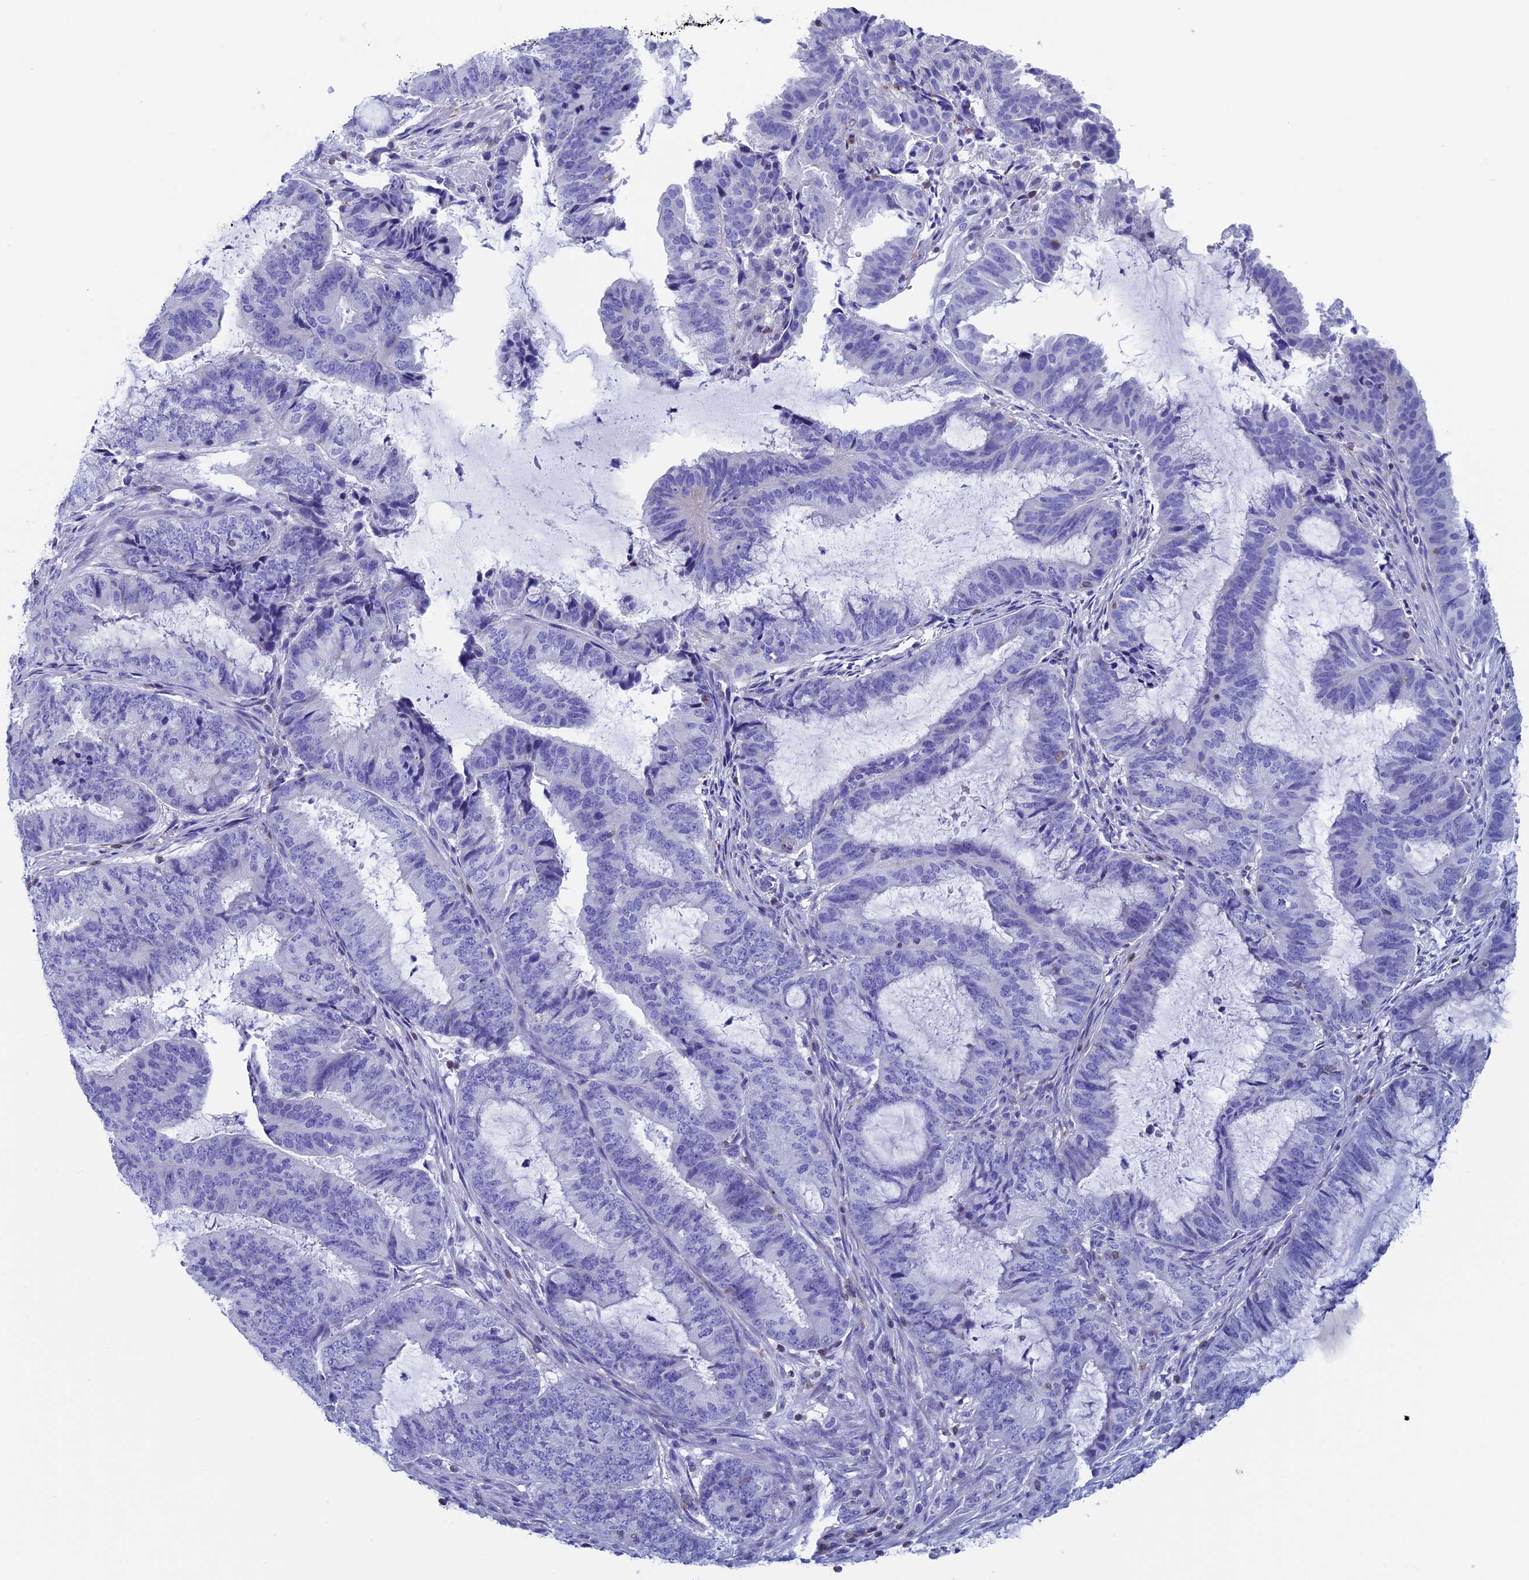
{"staining": {"intensity": "negative", "quantity": "none", "location": "none"}, "tissue": "endometrial cancer", "cell_type": "Tumor cells", "image_type": "cancer", "snomed": [{"axis": "morphology", "description": "Adenocarcinoma, NOS"}, {"axis": "topography", "description": "Endometrium"}], "caption": "High magnification brightfield microscopy of endometrial cancer stained with DAB (3,3'-diaminobenzidine) (brown) and counterstained with hematoxylin (blue): tumor cells show no significant staining.", "gene": "SEPTIN1", "patient": {"sex": "female", "age": 51}}